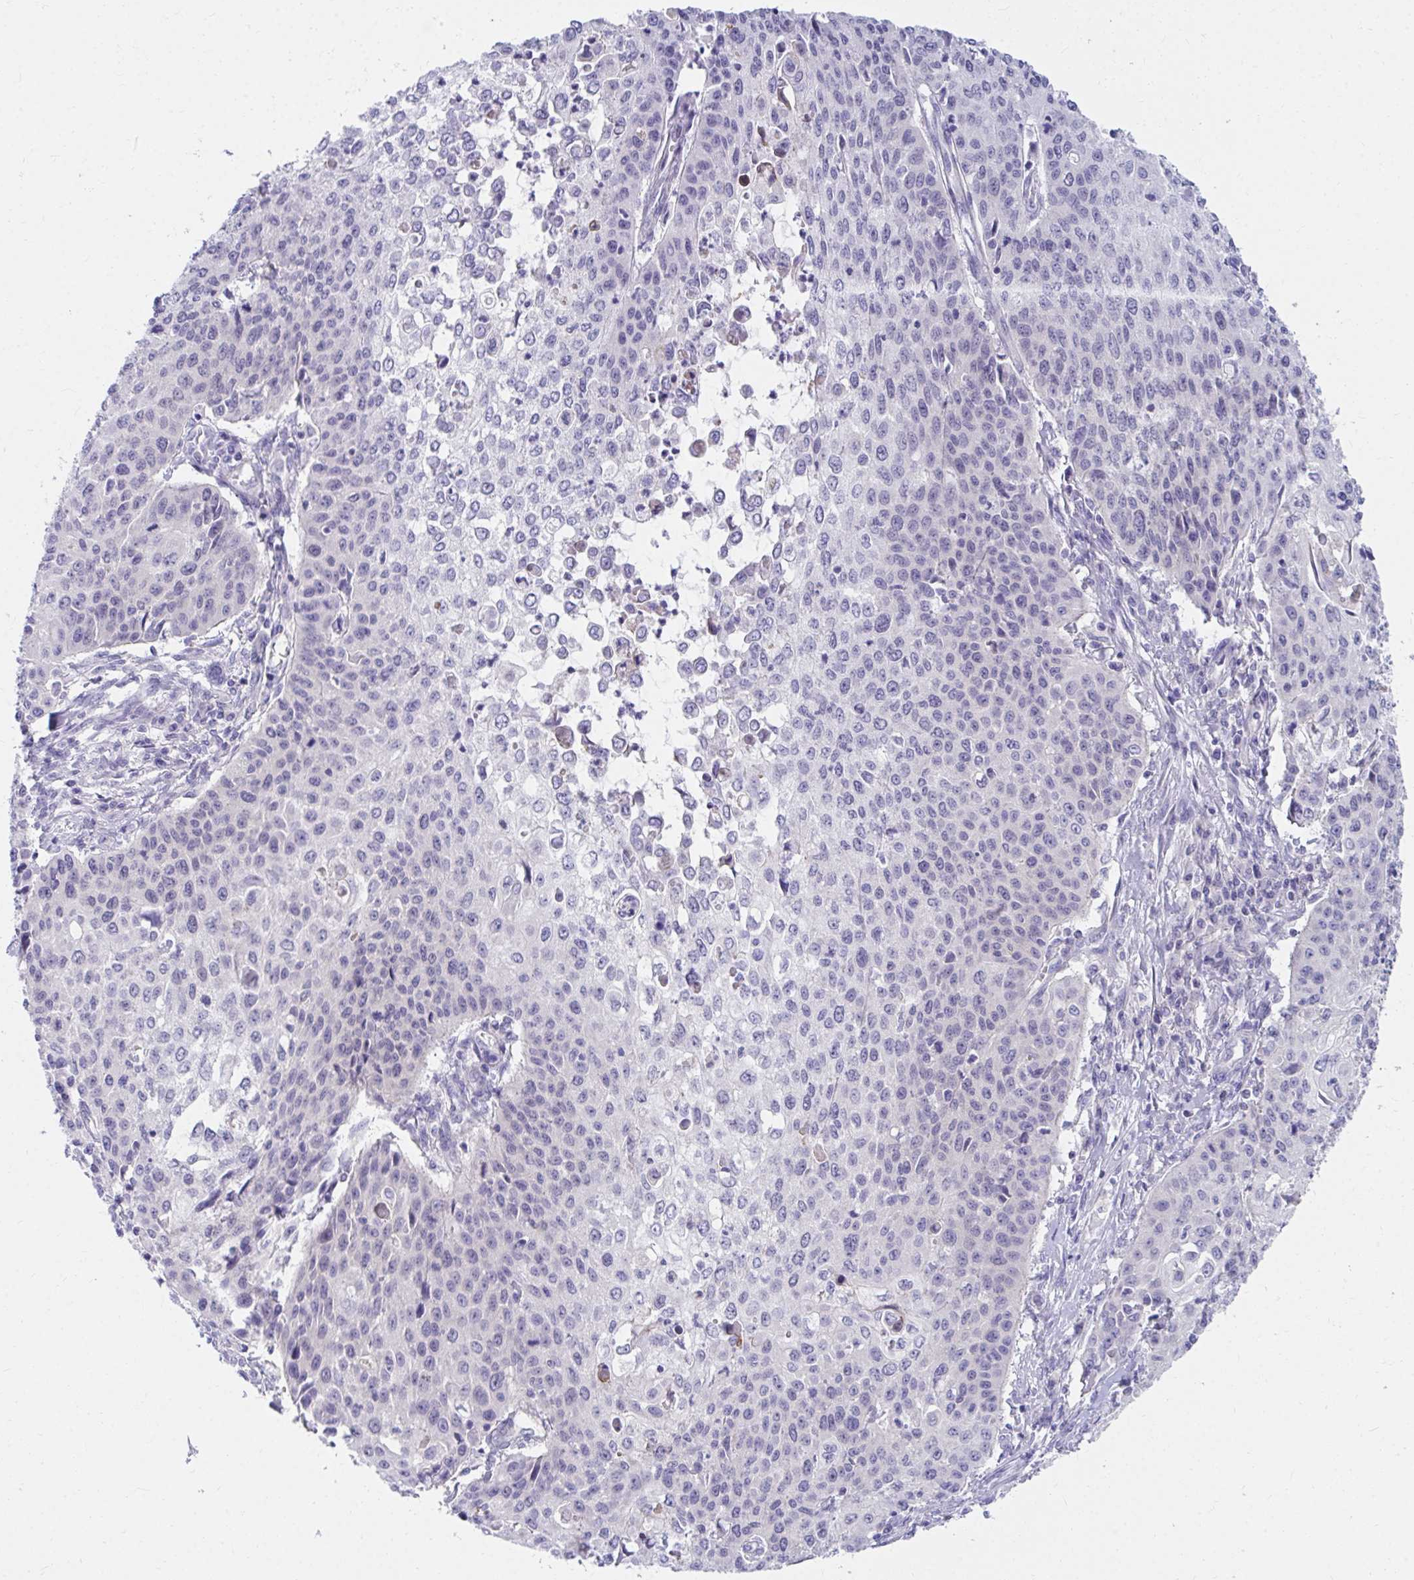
{"staining": {"intensity": "weak", "quantity": "<25%", "location": "cytoplasmic/membranous"}, "tissue": "cervical cancer", "cell_type": "Tumor cells", "image_type": "cancer", "snomed": [{"axis": "morphology", "description": "Squamous cell carcinoma, NOS"}, {"axis": "topography", "description": "Cervix"}], "caption": "Cervical cancer stained for a protein using IHC demonstrates no staining tumor cells.", "gene": "C19orf81", "patient": {"sex": "female", "age": 65}}